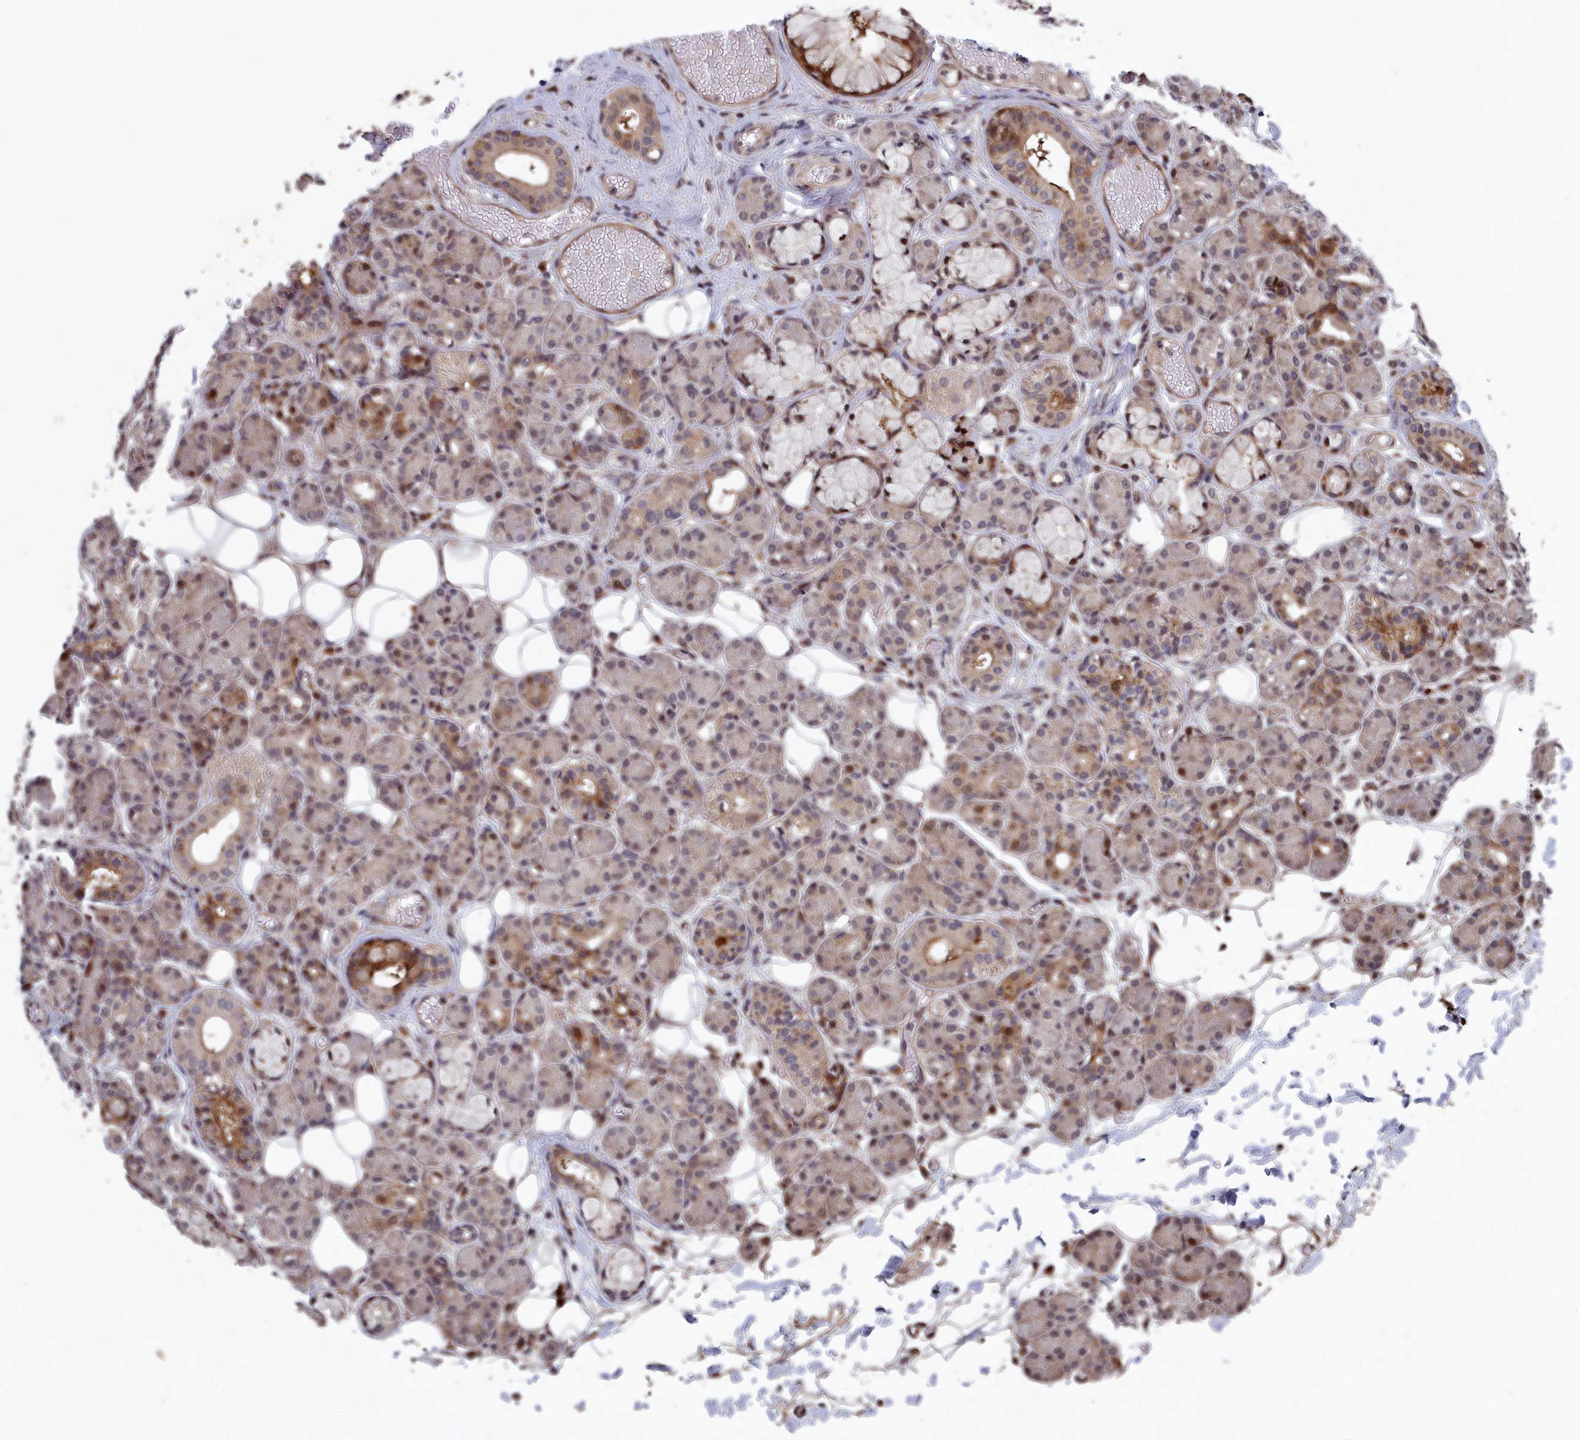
{"staining": {"intensity": "moderate", "quantity": "<25%", "location": "cytoplasmic/membranous,nuclear"}, "tissue": "salivary gland", "cell_type": "Glandular cells", "image_type": "normal", "snomed": [{"axis": "morphology", "description": "Normal tissue, NOS"}, {"axis": "topography", "description": "Salivary gland"}], "caption": "Immunohistochemistry micrograph of normal salivary gland stained for a protein (brown), which shows low levels of moderate cytoplasmic/membranous,nuclear expression in approximately <25% of glandular cells.", "gene": "LSG1", "patient": {"sex": "male", "age": 63}}